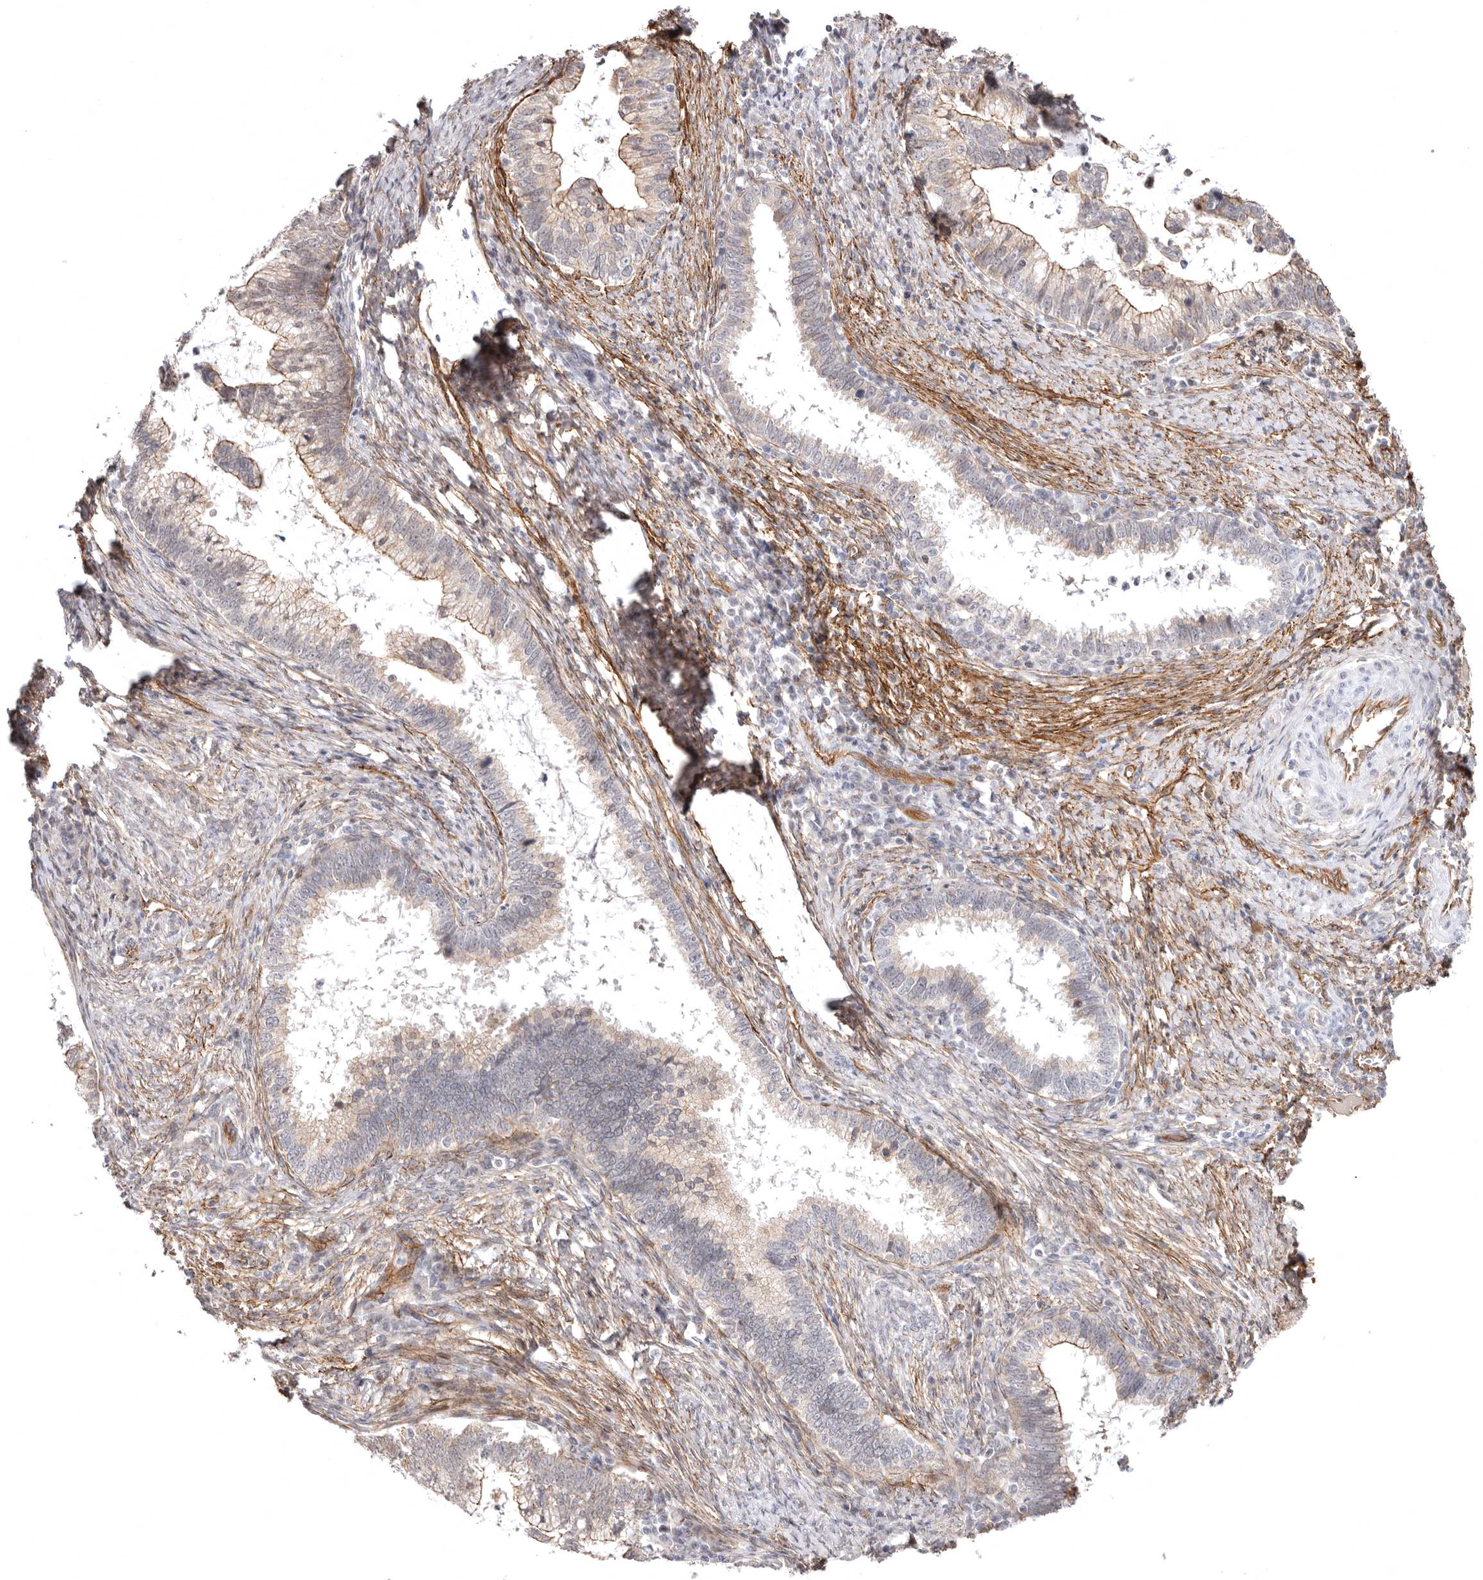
{"staining": {"intensity": "weak", "quantity": "25%-75%", "location": "cytoplasmic/membranous"}, "tissue": "cervical cancer", "cell_type": "Tumor cells", "image_type": "cancer", "snomed": [{"axis": "morphology", "description": "Adenocarcinoma, NOS"}, {"axis": "topography", "description": "Cervix"}], "caption": "Immunohistochemical staining of human cervical cancer (adenocarcinoma) shows low levels of weak cytoplasmic/membranous expression in about 25%-75% of tumor cells. (Stains: DAB in brown, nuclei in blue, Microscopy: brightfield microscopy at high magnification).", "gene": "SZT2", "patient": {"sex": "female", "age": 36}}